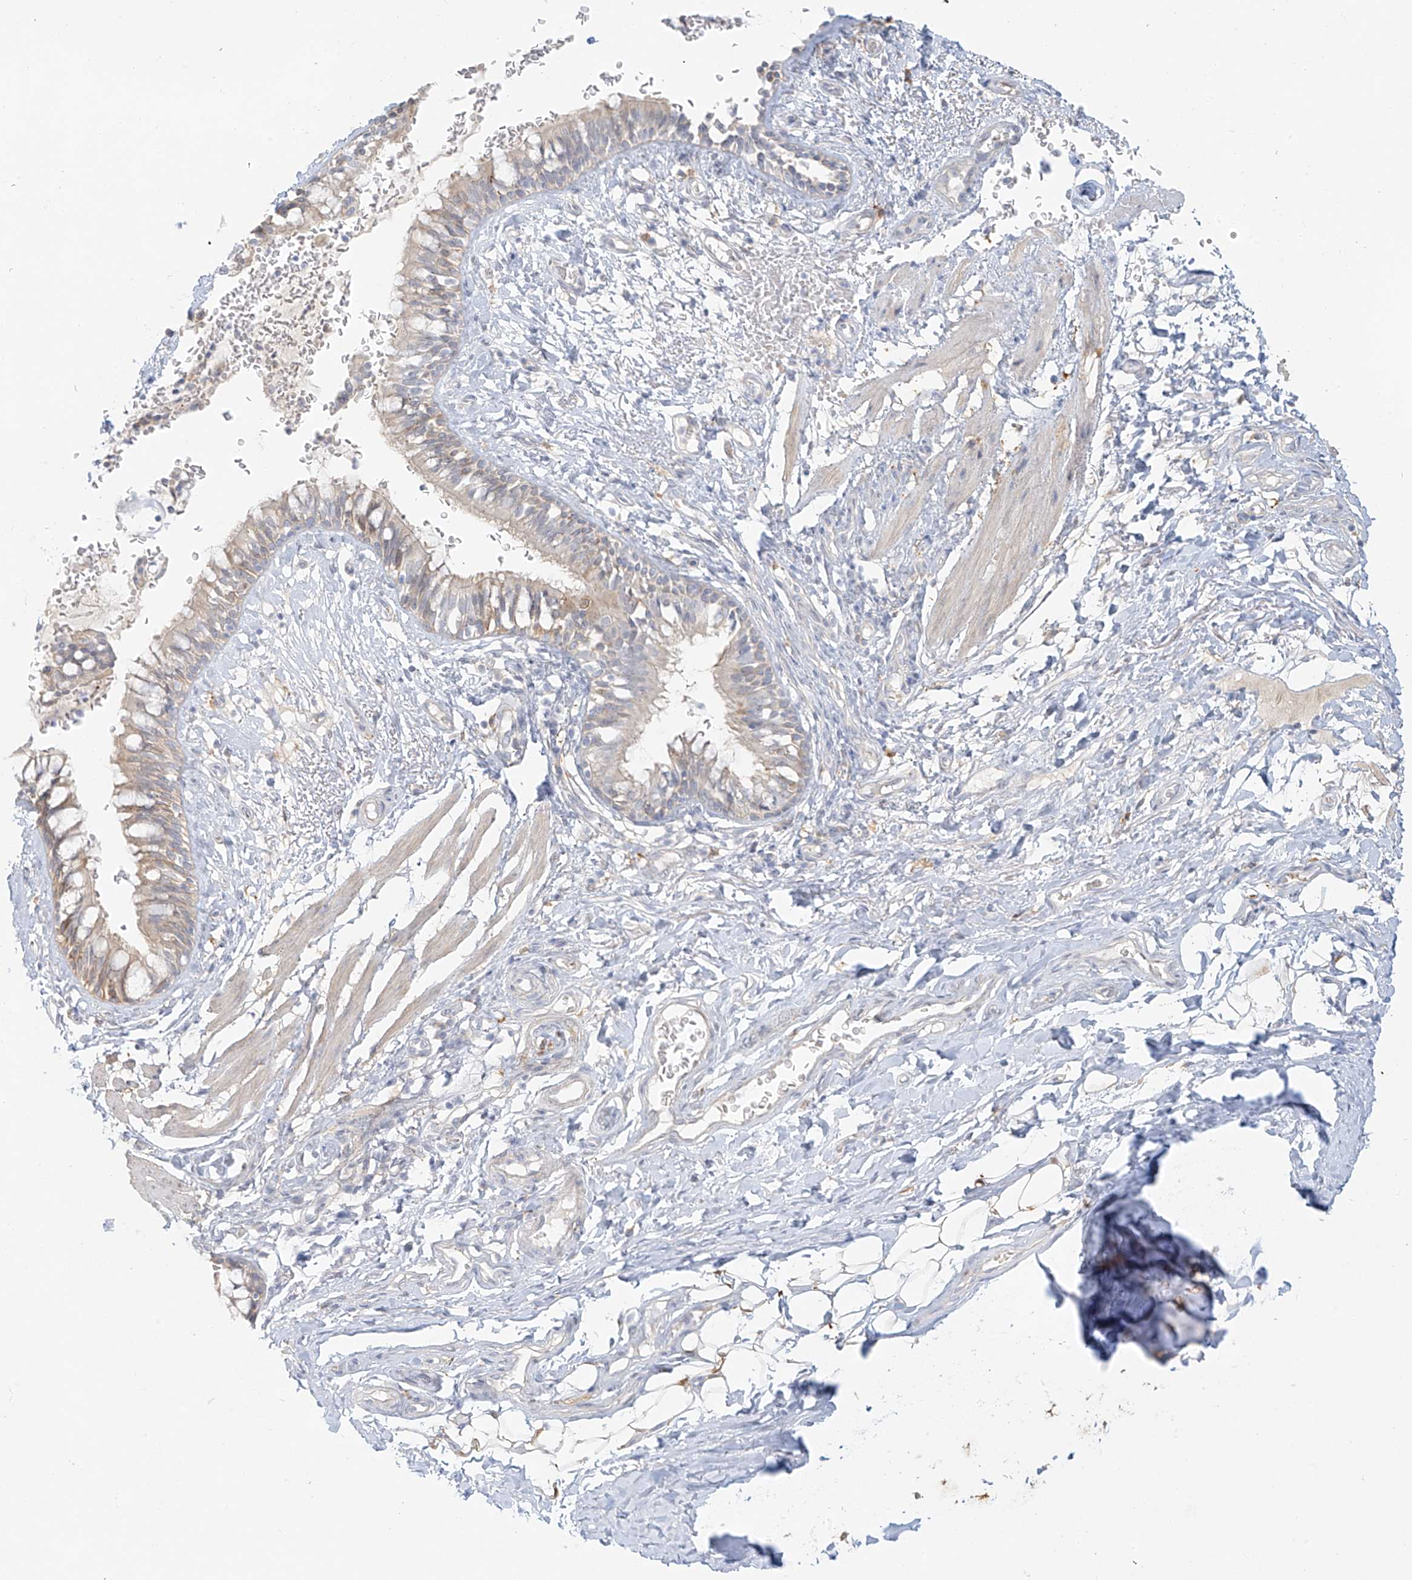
{"staining": {"intensity": "strong", "quantity": "25%-75%", "location": "cytoplasmic/membranous"}, "tissue": "bronchus", "cell_type": "Respiratory epithelial cells", "image_type": "normal", "snomed": [{"axis": "morphology", "description": "Normal tissue, NOS"}, {"axis": "topography", "description": "Cartilage tissue"}, {"axis": "topography", "description": "Bronchus"}], "caption": "The image demonstrates immunohistochemical staining of normal bronchus. There is strong cytoplasmic/membranous positivity is identified in approximately 25%-75% of respiratory epithelial cells. (IHC, brightfield microscopy, high magnification).", "gene": "UPK1B", "patient": {"sex": "female", "age": 36}}